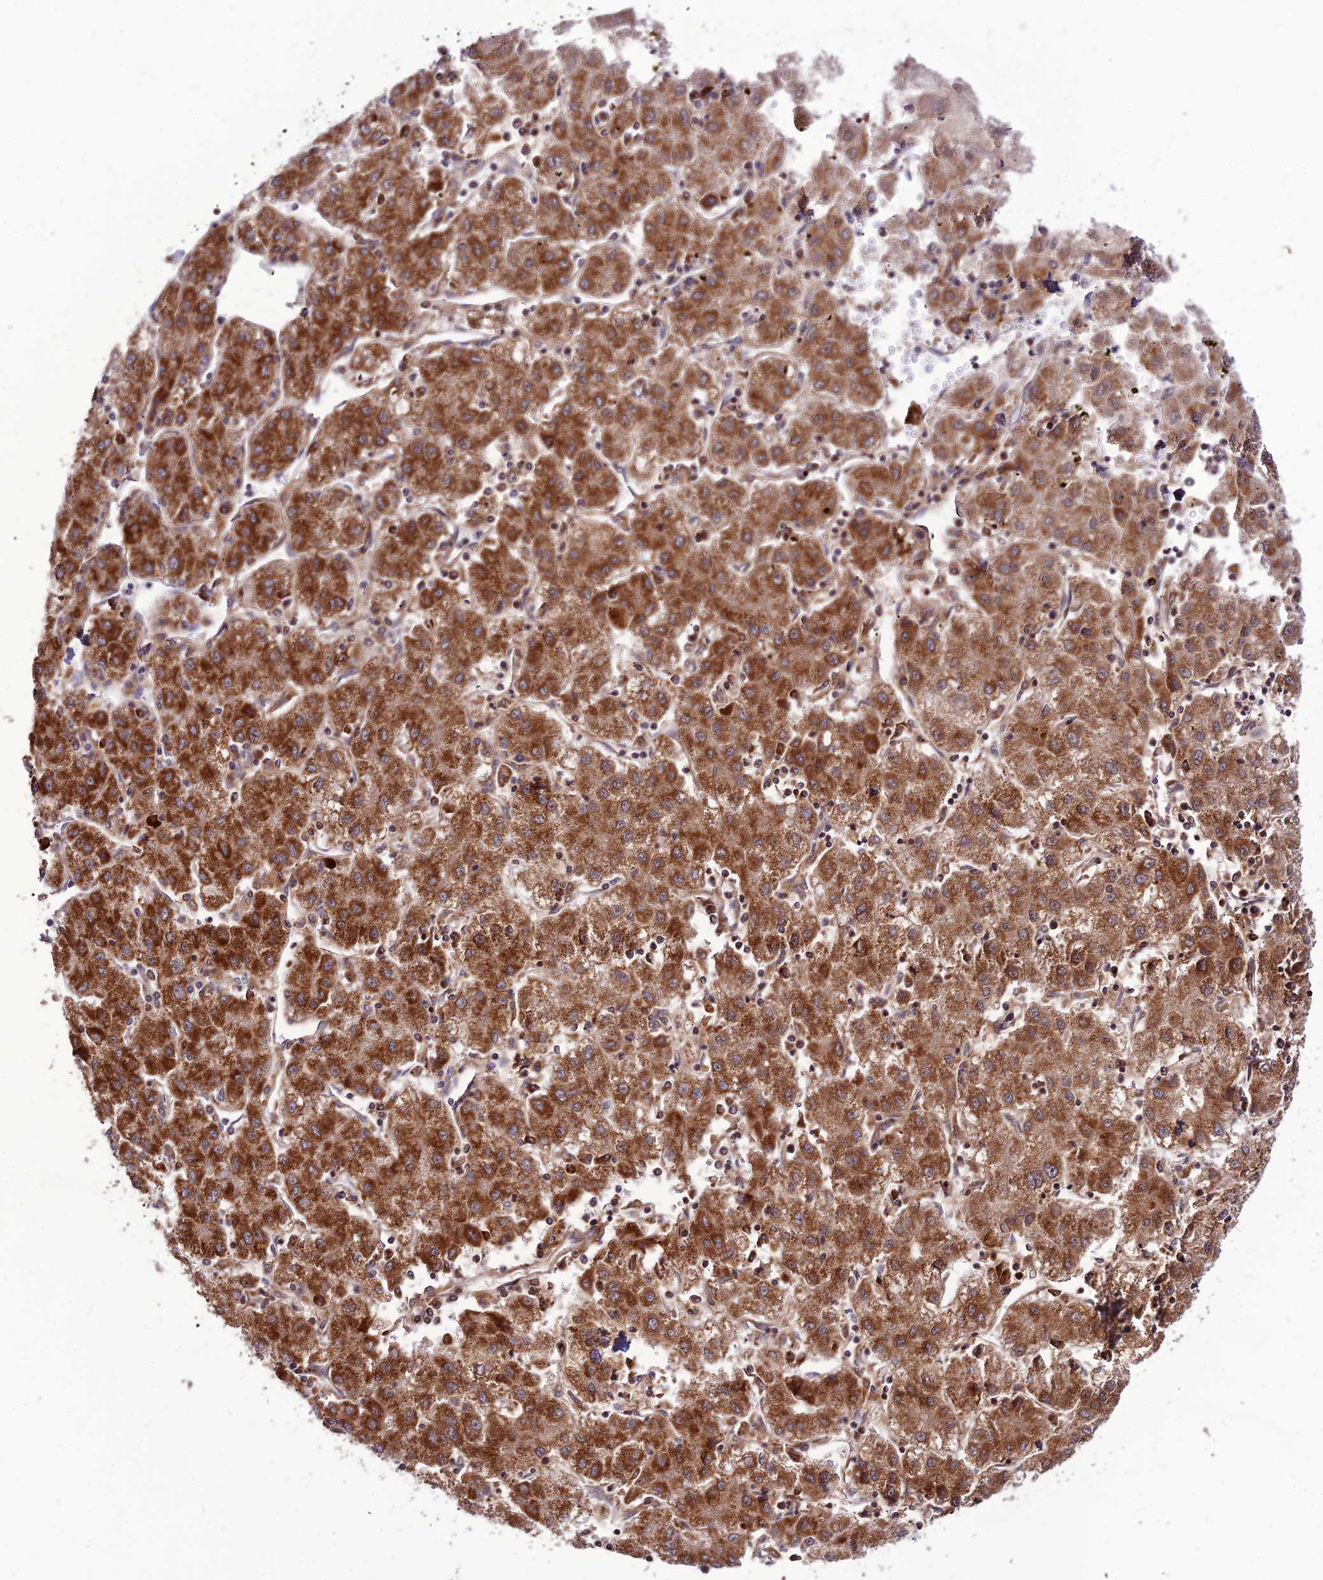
{"staining": {"intensity": "strong", "quantity": ">75%", "location": "cytoplasmic/membranous"}, "tissue": "liver cancer", "cell_type": "Tumor cells", "image_type": "cancer", "snomed": [{"axis": "morphology", "description": "Carcinoma, Hepatocellular, NOS"}, {"axis": "topography", "description": "Liver"}], "caption": "This image exhibits IHC staining of hepatocellular carcinoma (liver), with high strong cytoplasmic/membranous expression in approximately >75% of tumor cells.", "gene": "ECI1", "patient": {"sex": "male", "age": 72}}